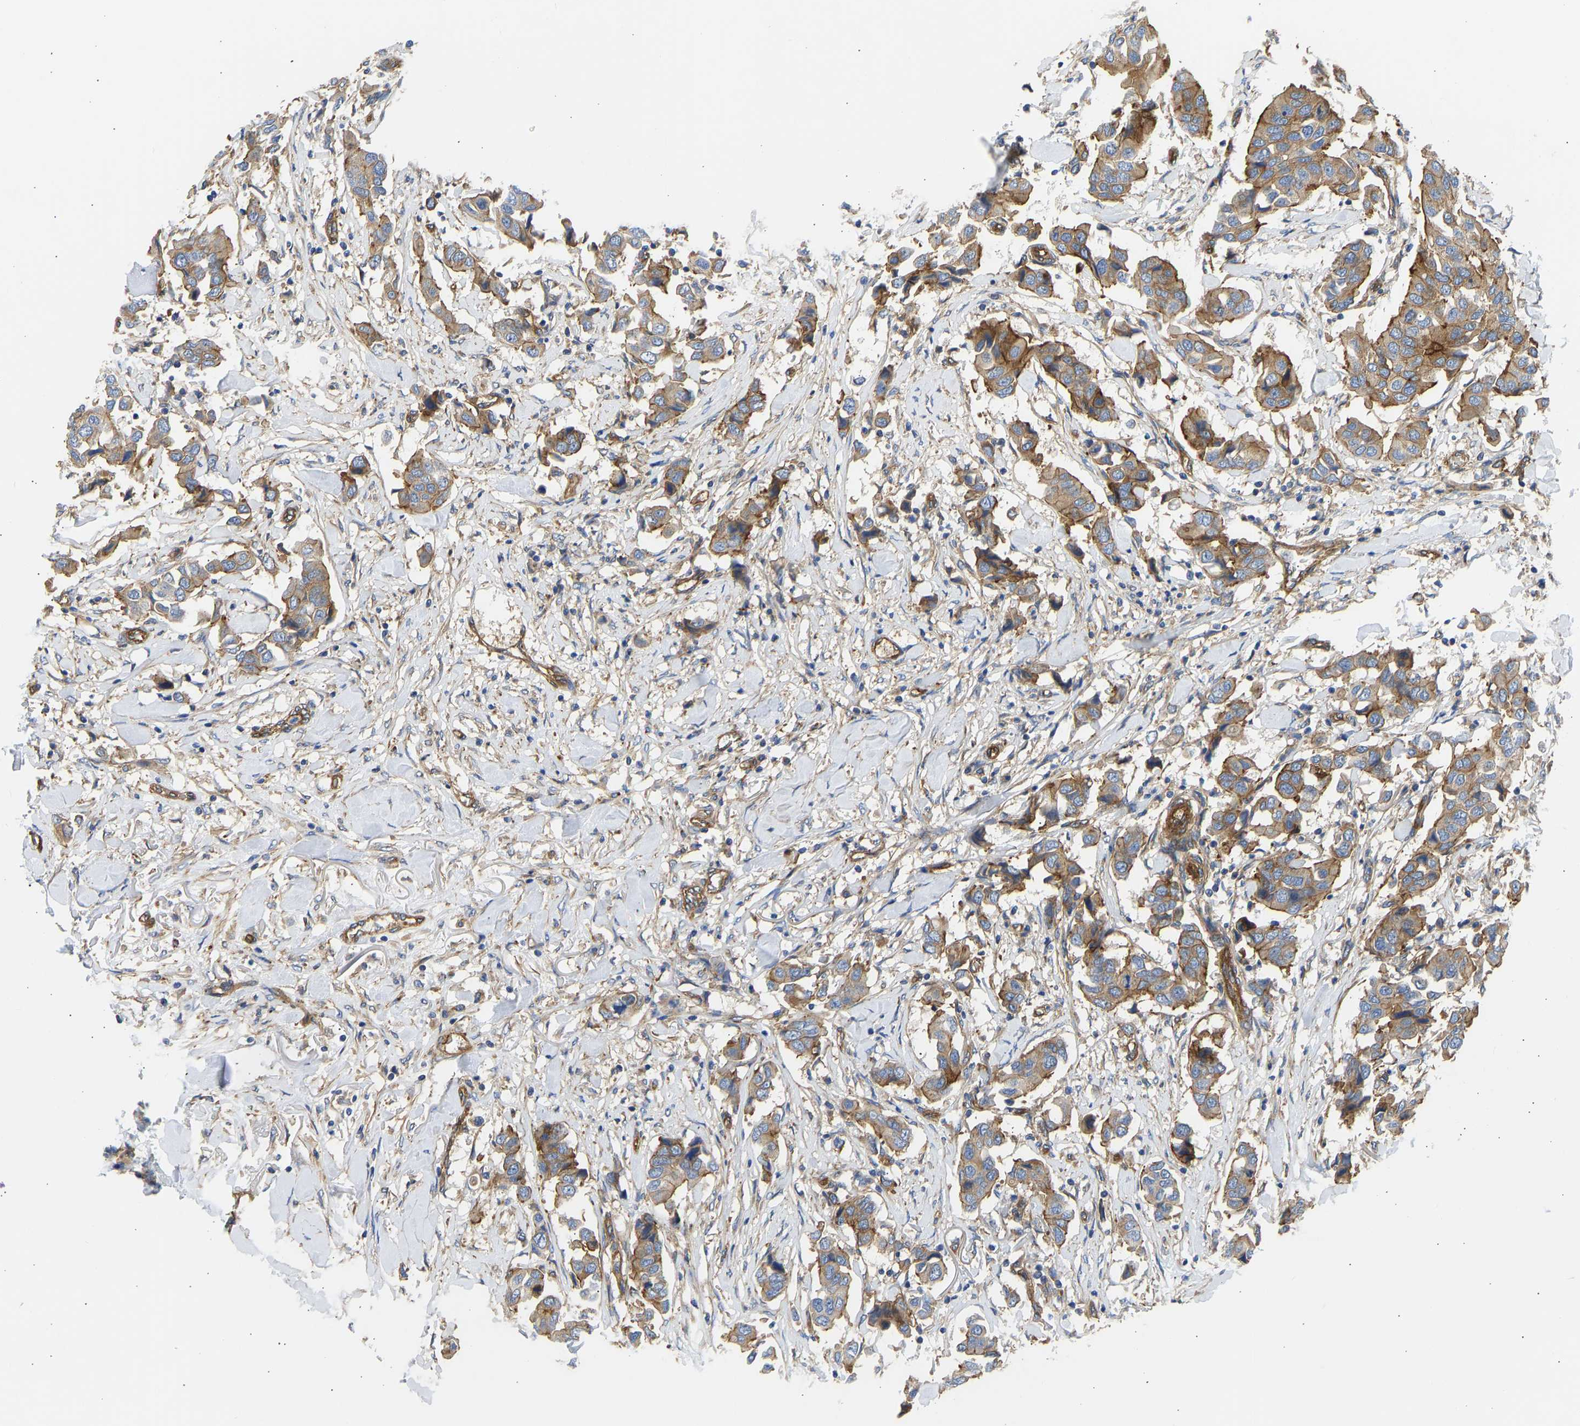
{"staining": {"intensity": "moderate", "quantity": ">75%", "location": "cytoplasmic/membranous"}, "tissue": "breast cancer", "cell_type": "Tumor cells", "image_type": "cancer", "snomed": [{"axis": "morphology", "description": "Duct carcinoma"}, {"axis": "topography", "description": "Breast"}], "caption": "A medium amount of moderate cytoplasmic/membranous positivity is identified in about >75% of tumor cells in infiltrating ductal carcinoma (breast) tissue.", "gene": "MYO1C", "patient": {"sex": "female", "age": 80}}